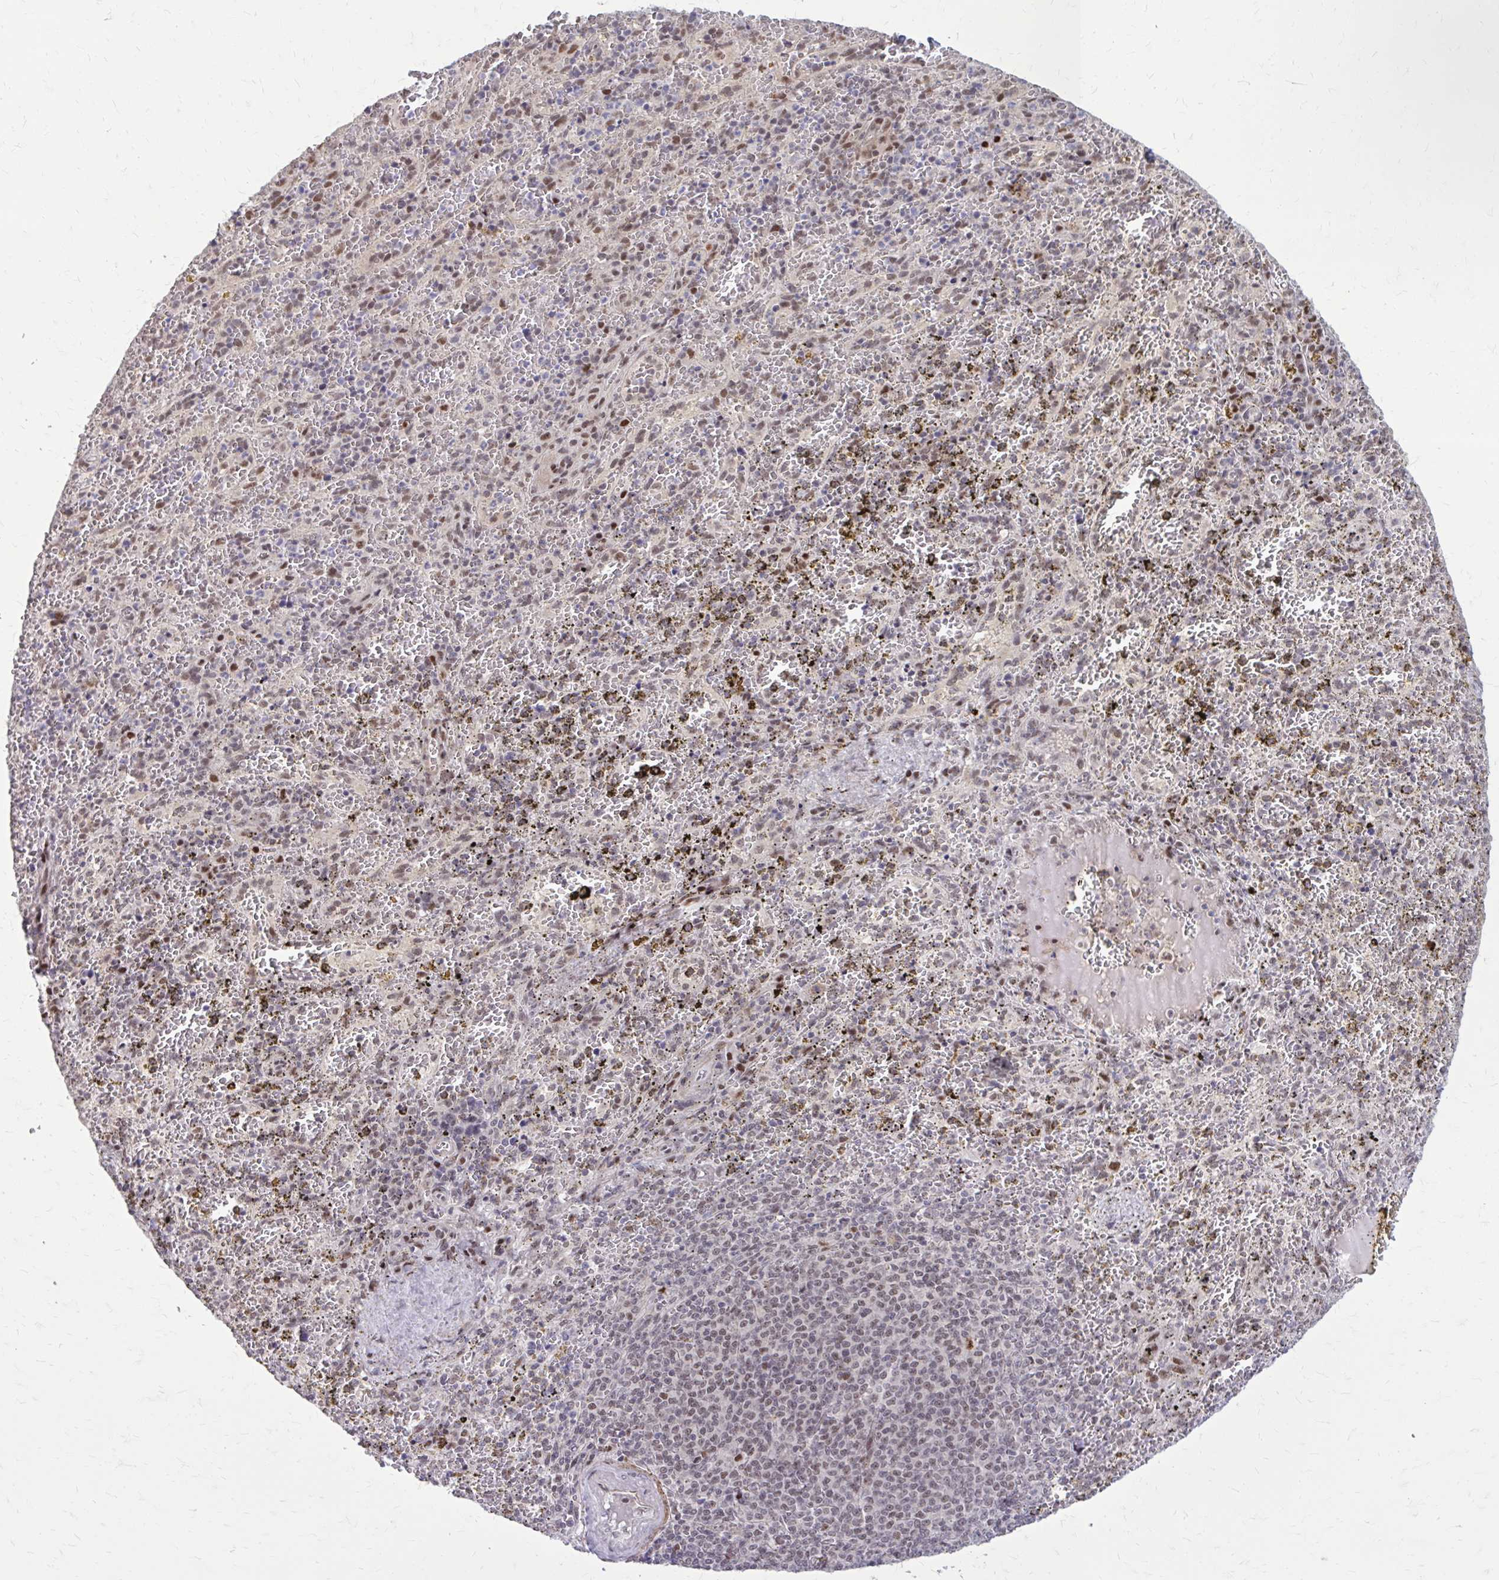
{"staining": {"intensity": "moderate", "quantity": ">75%", "location": "nuclear"}, "tissue": "spleen", "cell_type": "Cells in red pulp", "image_type": "normal", "snomed": [{"axis": "morphology", "description": "Normal tissue, NOS"}, {"axis": "topography", "description": "Spleen"}], "caption": "Protein analysis of normal spleen shows moderate nuclear staining in about >75% of cells in red pulp.", "gene": "PSME4", "patient": {"sex": "female", "age": 50}}